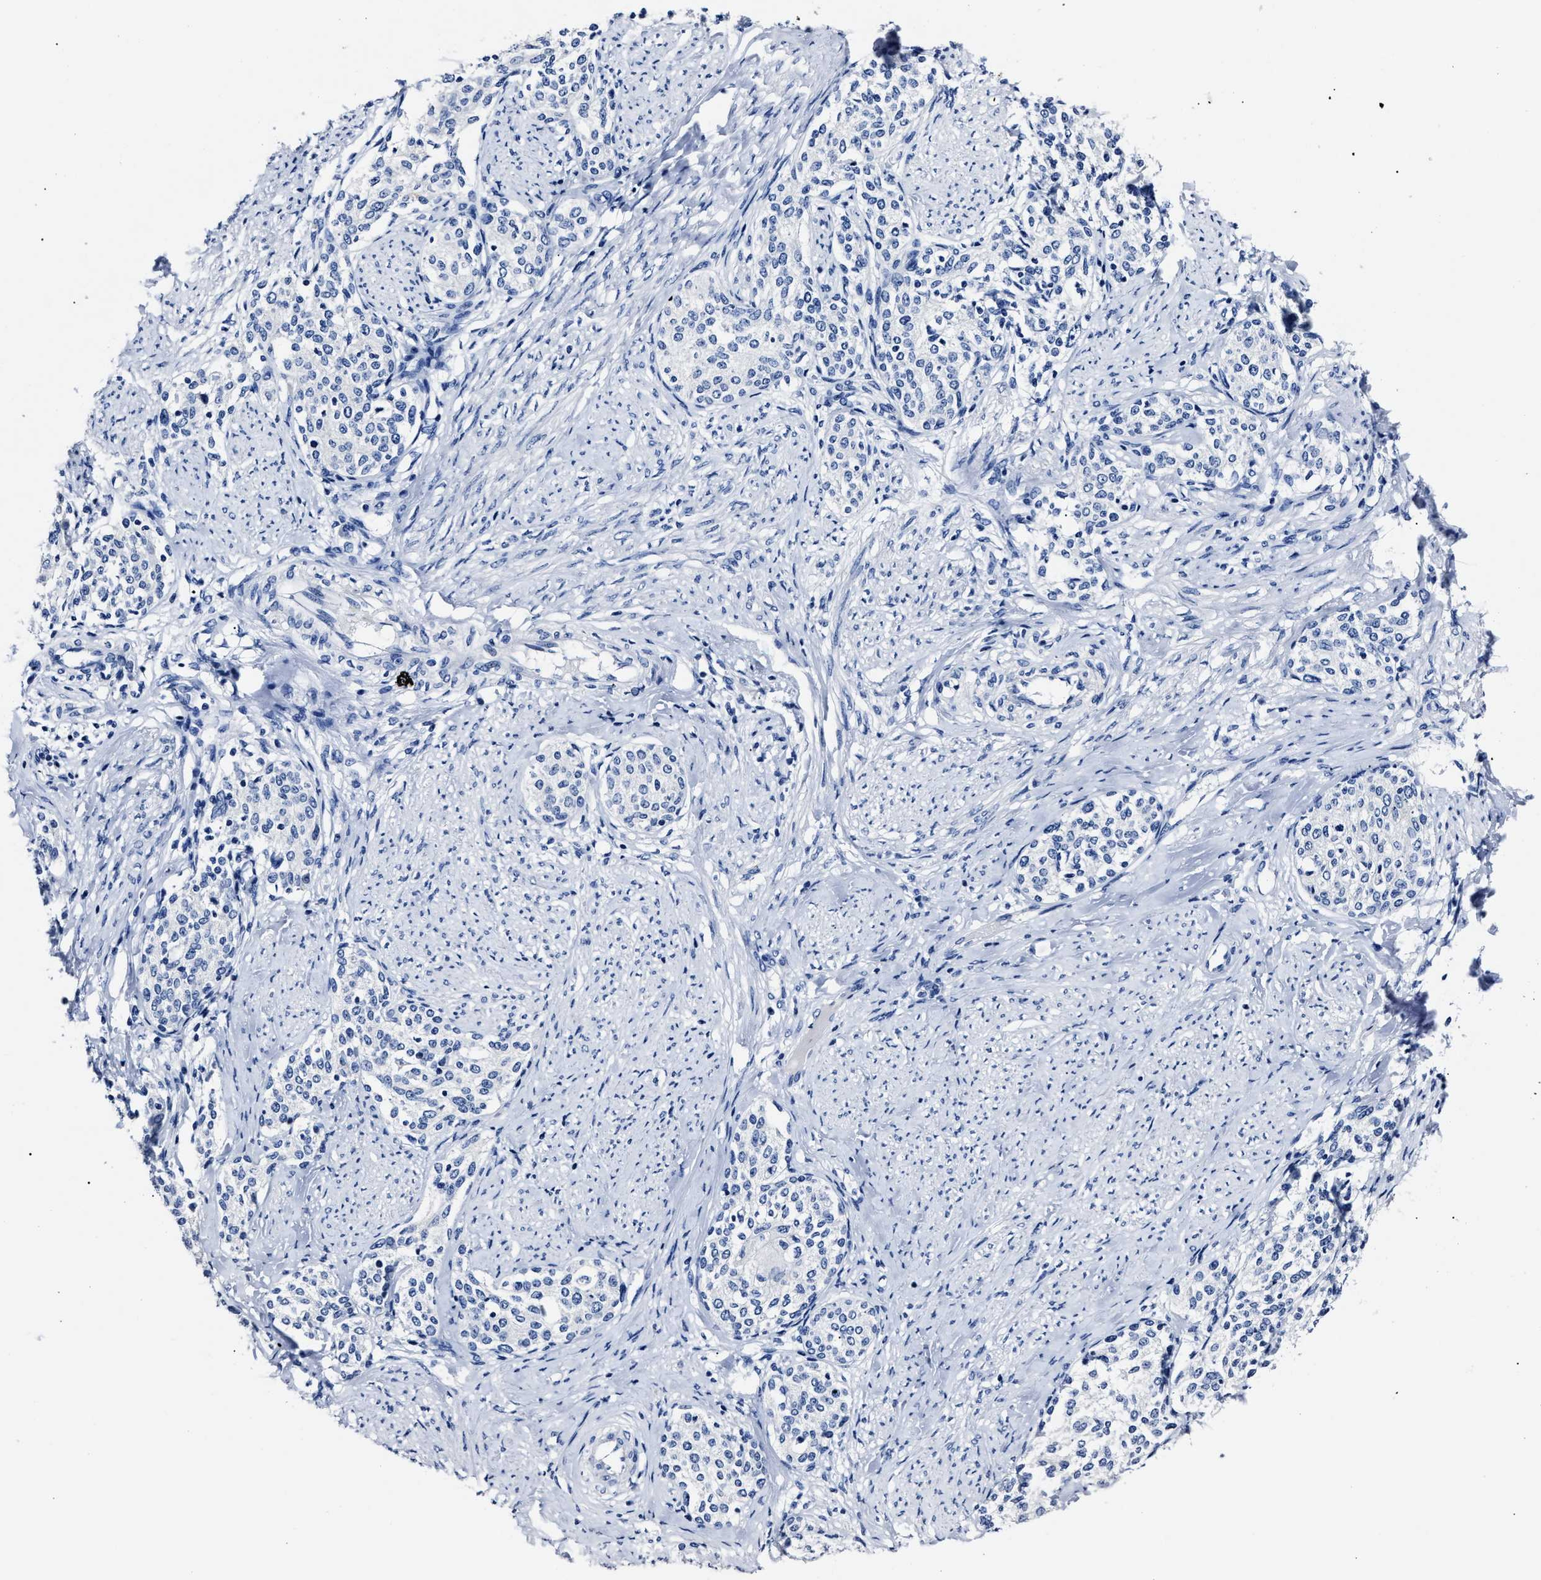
{"staining": {"intensity": "negative", "quantity": "none", "location": "none"}, "tissue": "cervical cancer", "cell_type": "Tumor cells", "image_type": "cancer", "snomed": [{"axis": "morphology", "description": "Squamous cell carcinoma, NOS"}, {"axis": "morphology", "description": "Adenocarcinoma, NOS"}, {"axis": "topography", "description": "Cervix"}], "caption": "Immunohistochemical staining of adenocarcinoma (cervical) exhibits no significant staining in tumor cells.", "gene": "ALPG", "patient": {"sex": "female", "age": 52}}